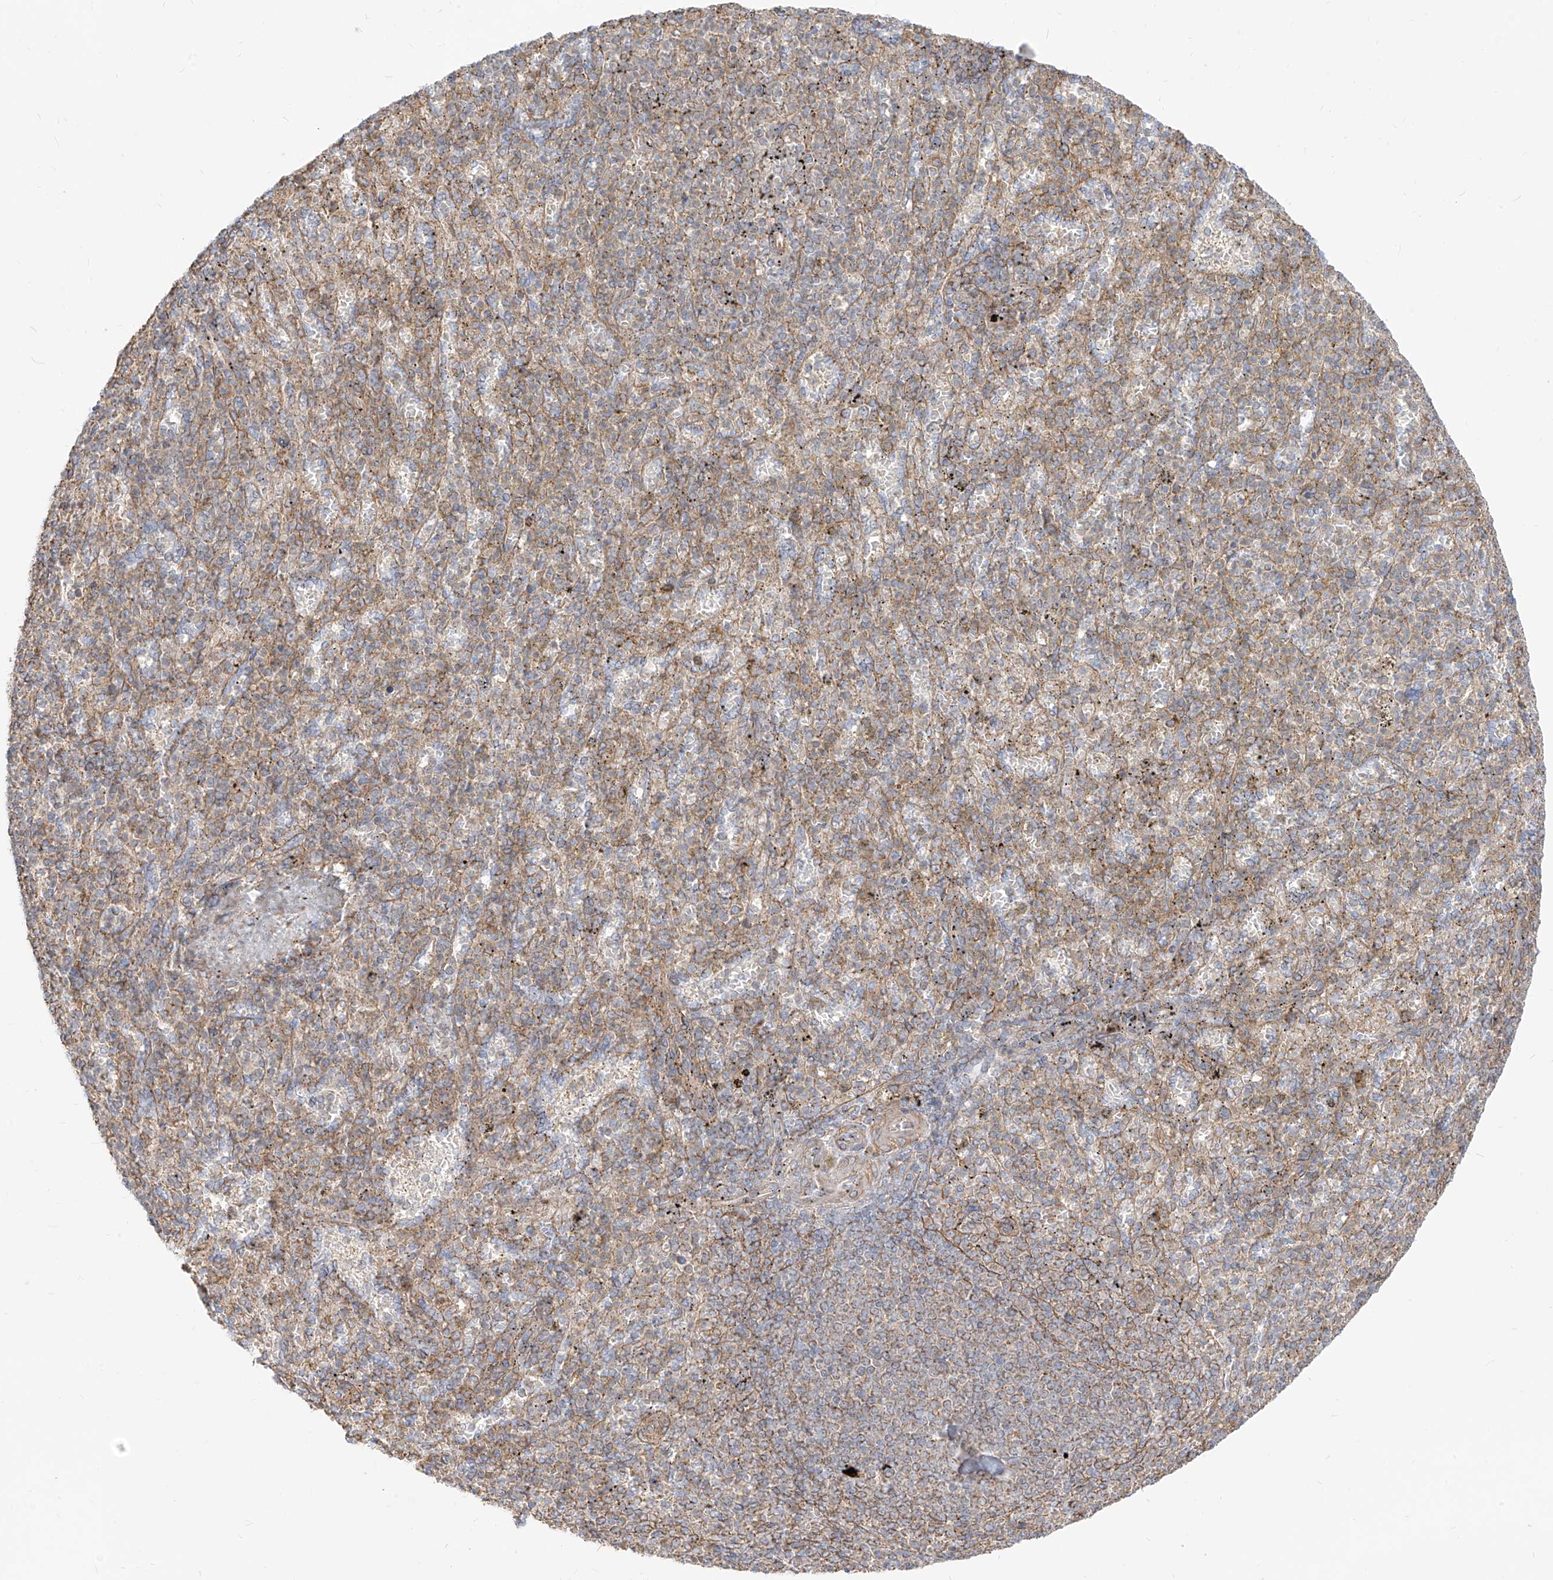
{"staining": {"intensity": "moderate", "quantity": "25%-75%", "location": "cytoplasmic/membranous"}, "tissue": "spleen", "cell_type": "Cells in red pulp", "image_type": "normal", "snomed": [{"axis": "morphology", "description": "Normal tissue, NOS"}, {"axis": "topography", "description": "Spleen"}], "caption": "Moderate cytoplasmic/membranous positivity is identified in approximately 25%-75% of cells in red pulp in unremarkable spleen. The protein of interest is stained brown, and the nuclei are stained in blue (DAB (3,3'-diaminobenzidine) IHC with brightfield microscopy, high magnification).", "gene": "PLCL1", "patient": {"sex": "female", "age": 74}}